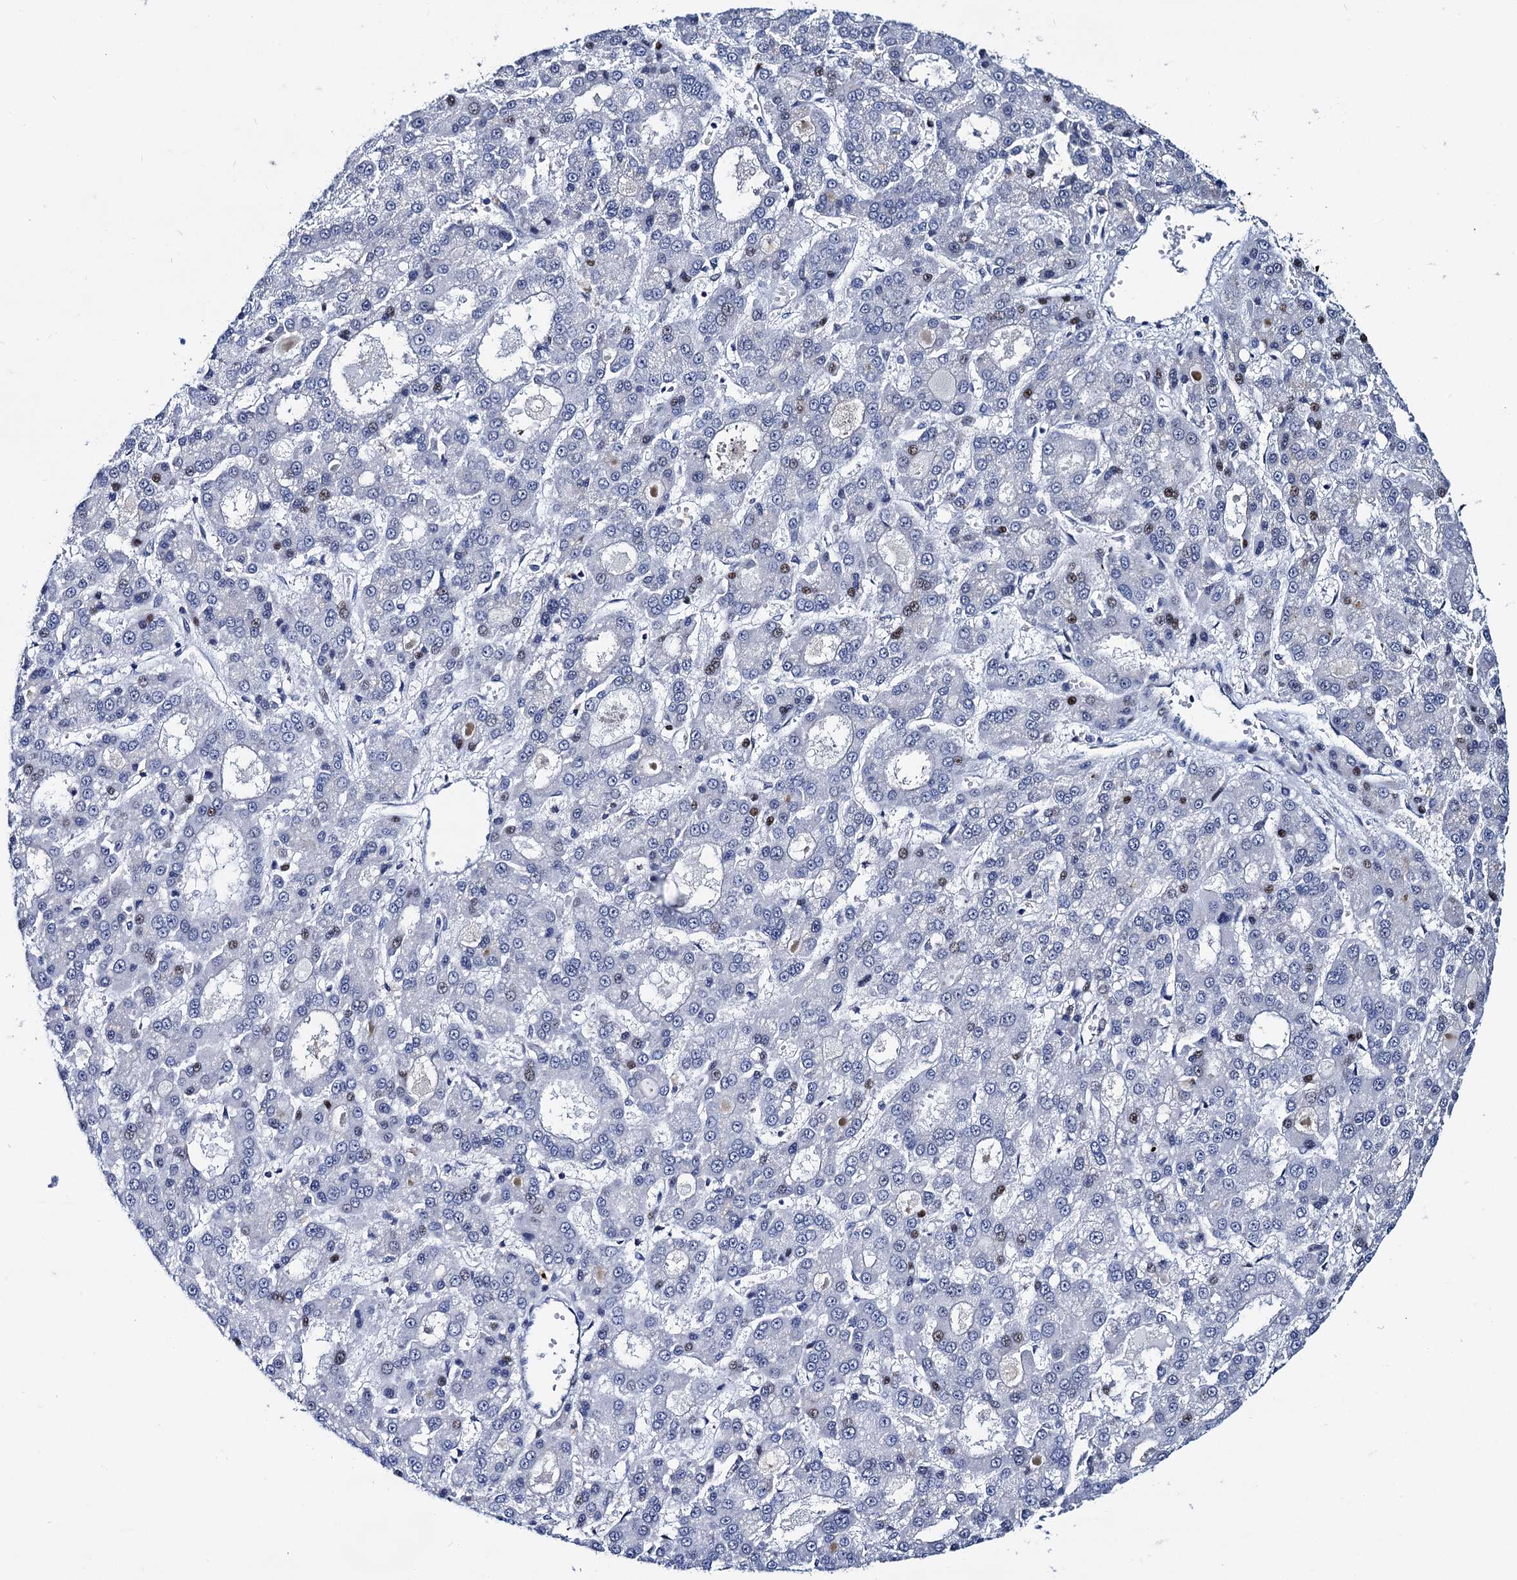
{"staining": {"intensity": "weak", "quantity": "<25%", "location": "nuclear"}, "tissue": "liver cancer", "cell_type": "Tumor cells", "image_type": "cancer", "snomed": [{"axis": "morphology", "description": "Carcinoma, Hepatocellular, NOS"}, {"axis": "topography", "description": "Liver"}], "caption": "There is no significant staining in tumor cells of hepatocellular carcinoma (liver). (Brightfield microscopy of DAB (3,3'-diaminobenzidine) IHC at high magnification).", "gene": "TRMT112", "patient": {"sex": "male", "age": 70}}